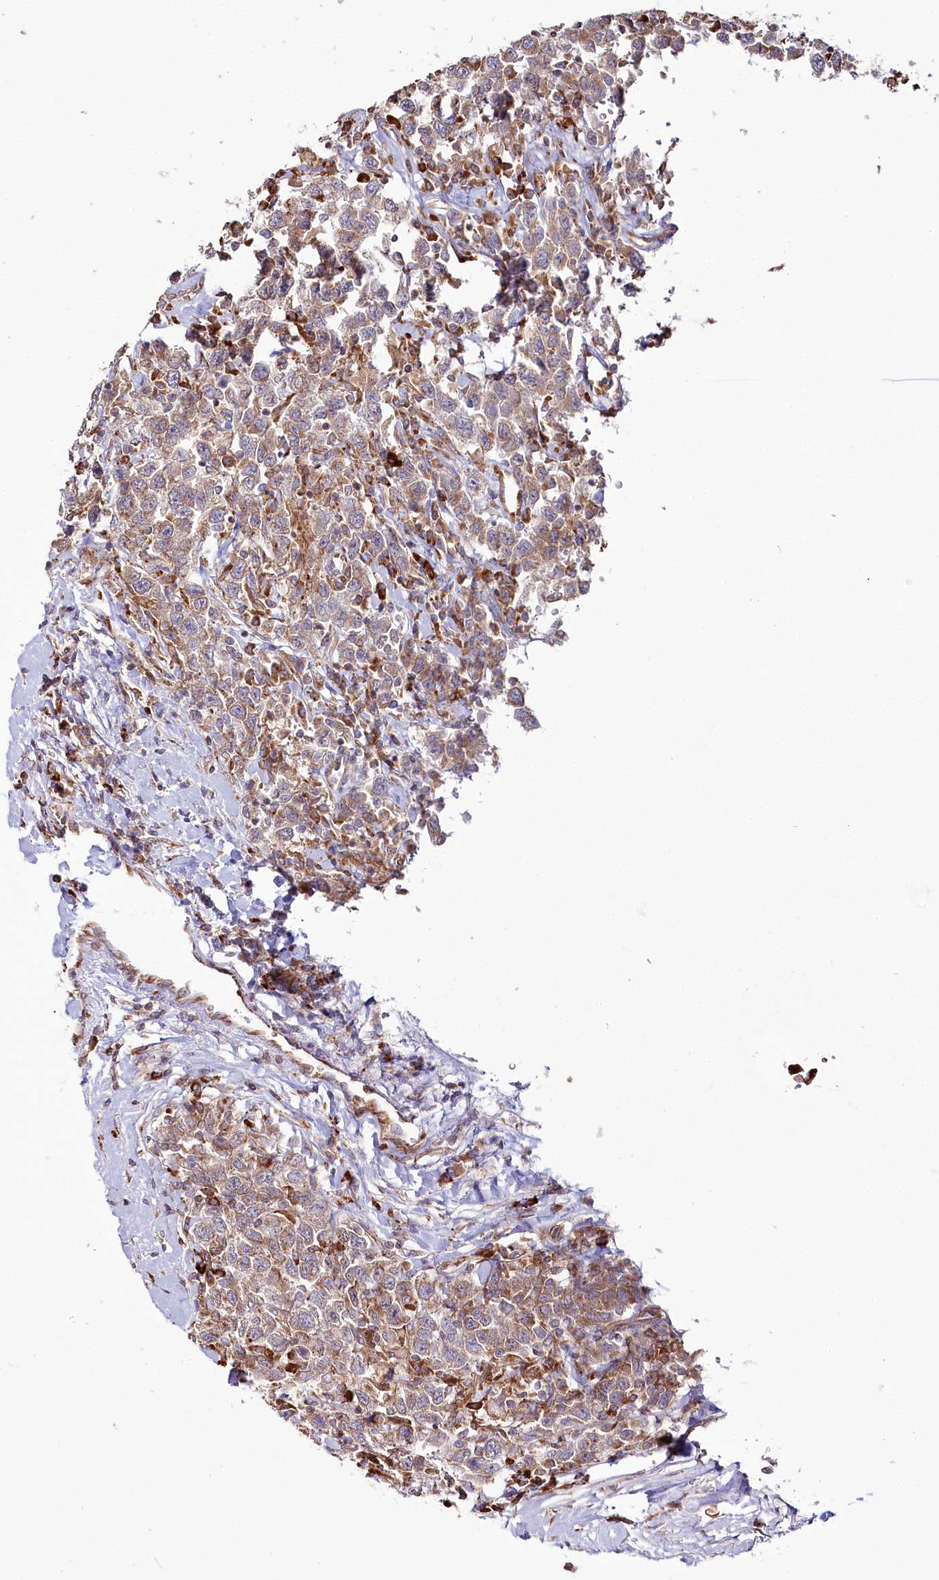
{"staining": {"intensity": "moderate", "quantity": ">75%", "location": "cytoplasmic/membranous"}, "tissue": "testis cancer", "cell_type": "Tumor cells", "image_type": "cancer", "snomed": [{"axis": "morphology", "description": "Seminoma, NOS"}, {"axis": "topography", "description": "Testis"}], "caption": "IHC photomicrograph of testis seminoma stained for a protein (brown), which shows medium levels of moderate cytoplasmic/membranous staining in approximately >75% of tumor cells.", "gene": "POGLUT1", "patient": {"sex": "male", "age": 41}}